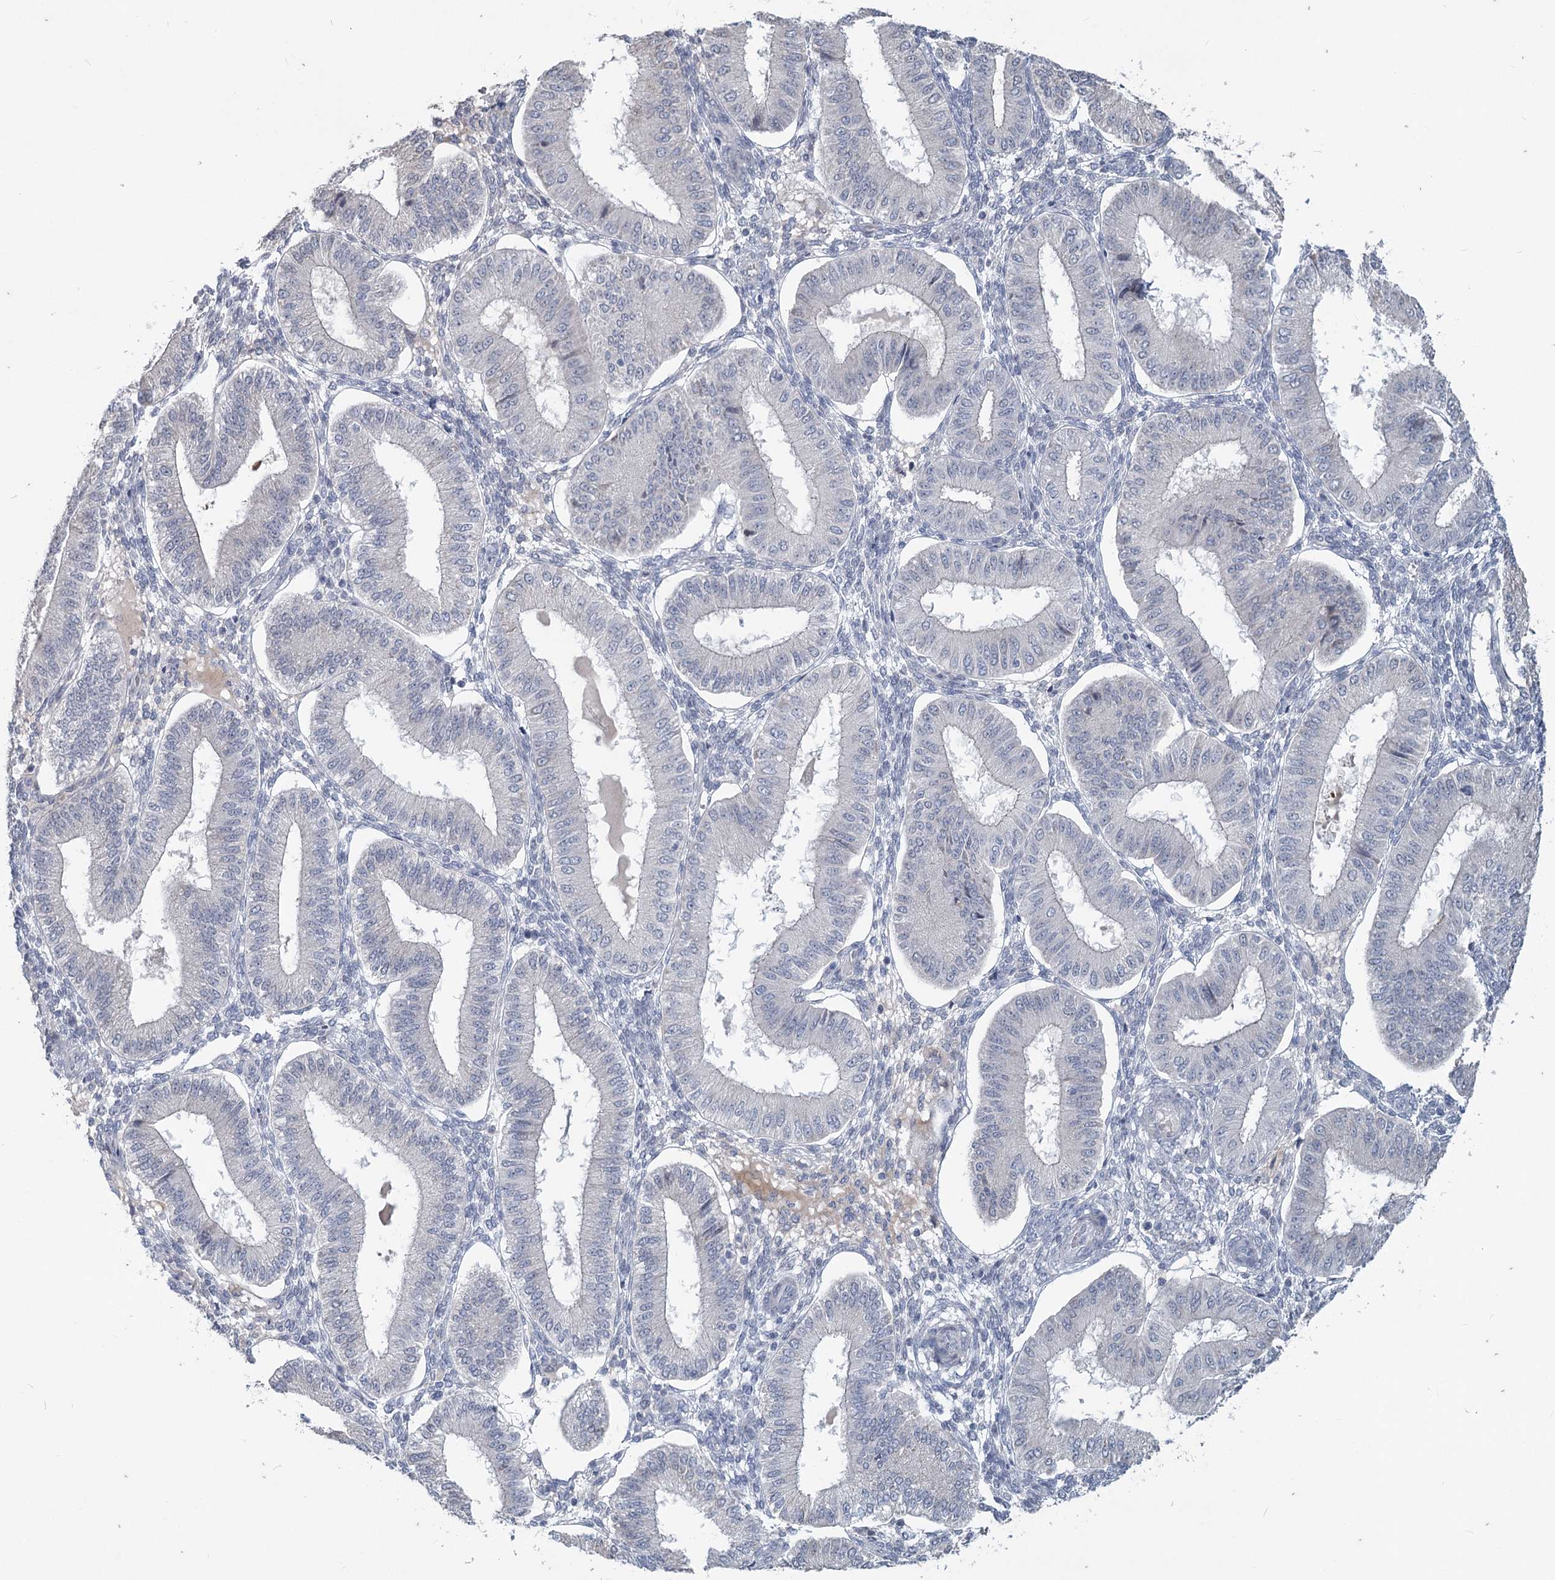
{"staining": {"intensity": "negative", "quantity": "none", "location": "none"}, "tissue": "endometrium", "cell_type": "Cells in endometrial stroma", "image_type": "normal", "snomed": [{"axis": "morphology", "description": "Normal tissue, NOS"}, {"axis": "topography", "description": "Endometrium"}], "caption": "There is no significant staining in cells in endometrial stroma of endometrium. (DAB immunohistochemistry with hematoxylin counter stain).", "gene": "SLC9A3", "patient": {"sex": "female", "age": 39}}